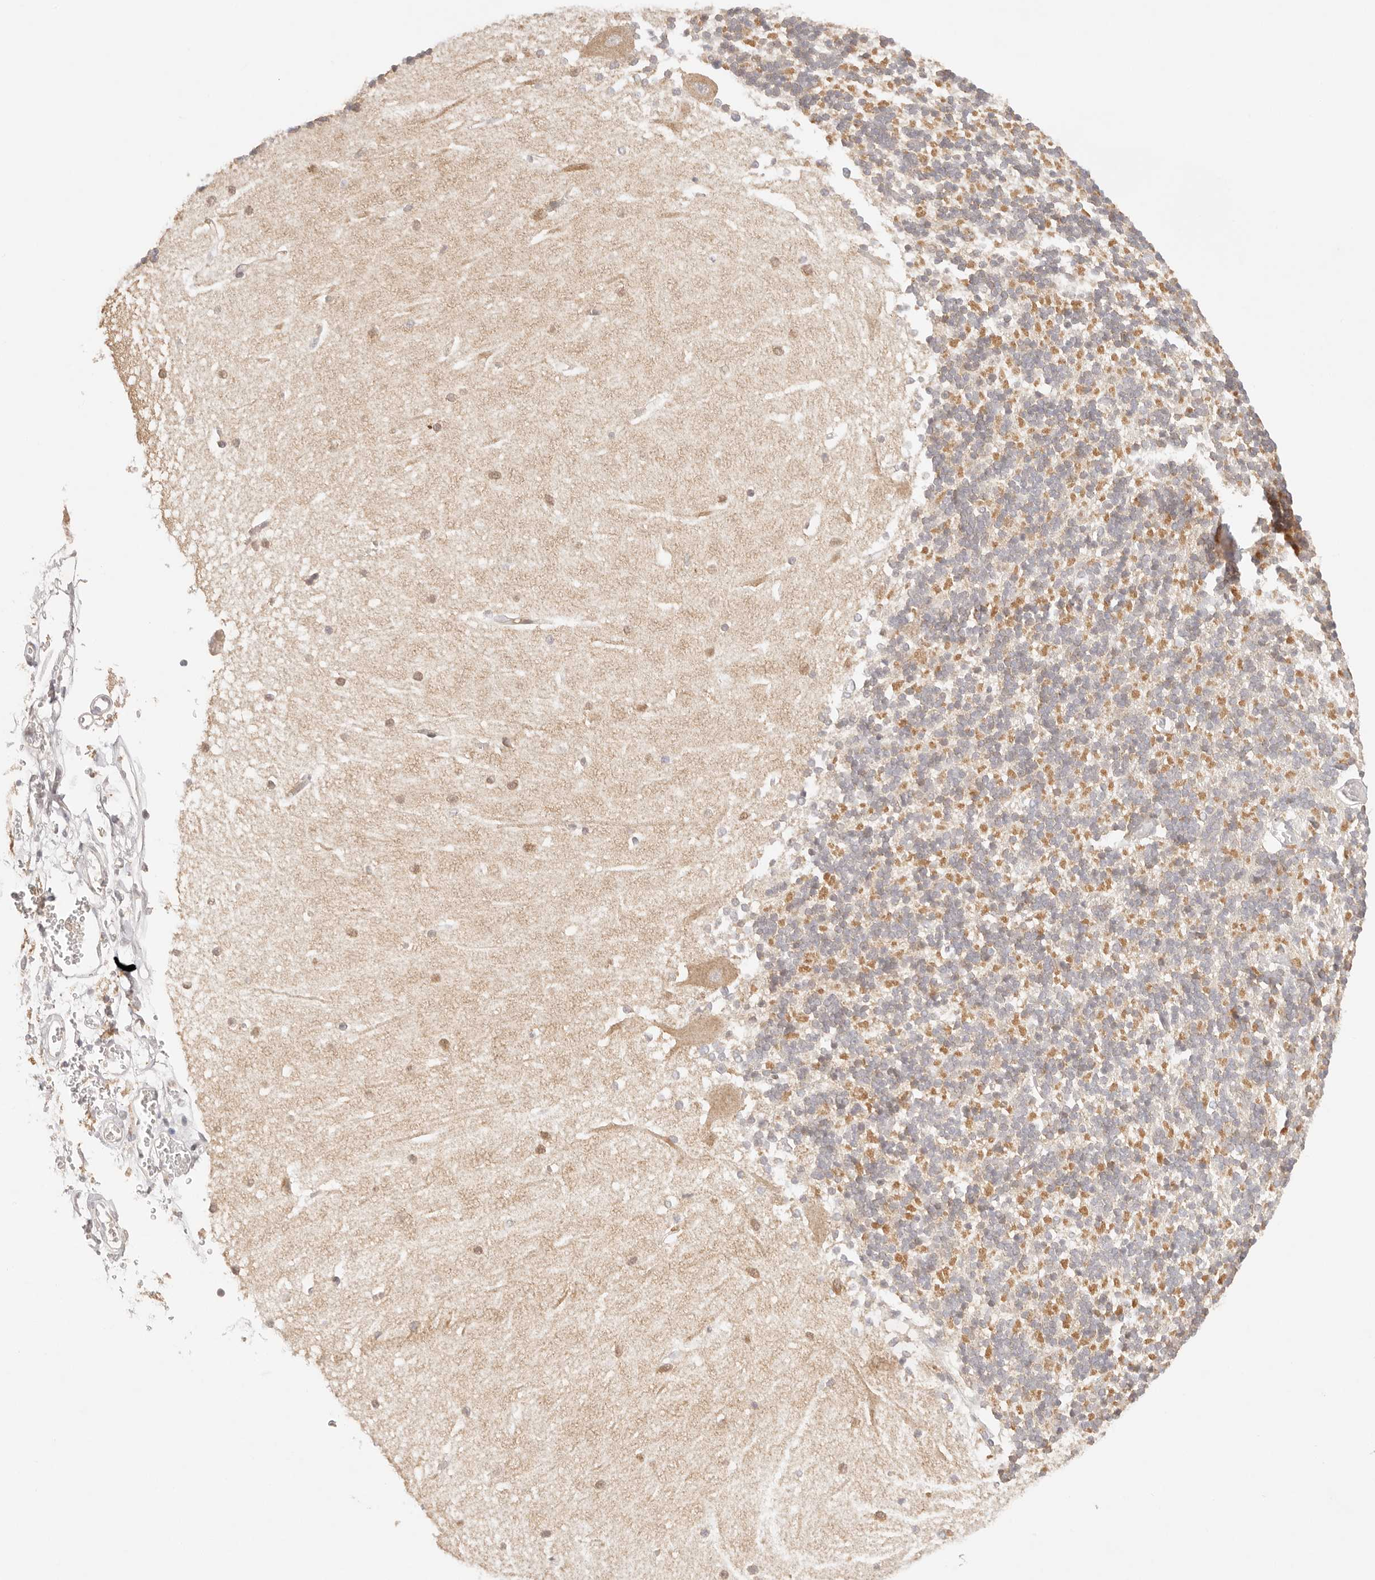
{"staining": {"intensity": "moderate", "quantity": "25%-75%", "location": "cytoplasmic/membranous"}, "tissue": "cerebellum", "cell_type": "Cells in granular layer", "image_type": "normal", "snomed": [{"axis": "morphology", "description": "Normal tissue, NOS"}, {"axis": "topography", "description": "Cerebellum"}], "caption": "A high-resolution histopathology image shows immunohistochemistry (IHC) staining of unremarkable cerebellum, which demonstrates moderate cytoplasmic/membranous expression in approximately 25%-75% of cells in granular layer.", "gene": "COA6", "patient": {"sex": "male", "age": 37}}